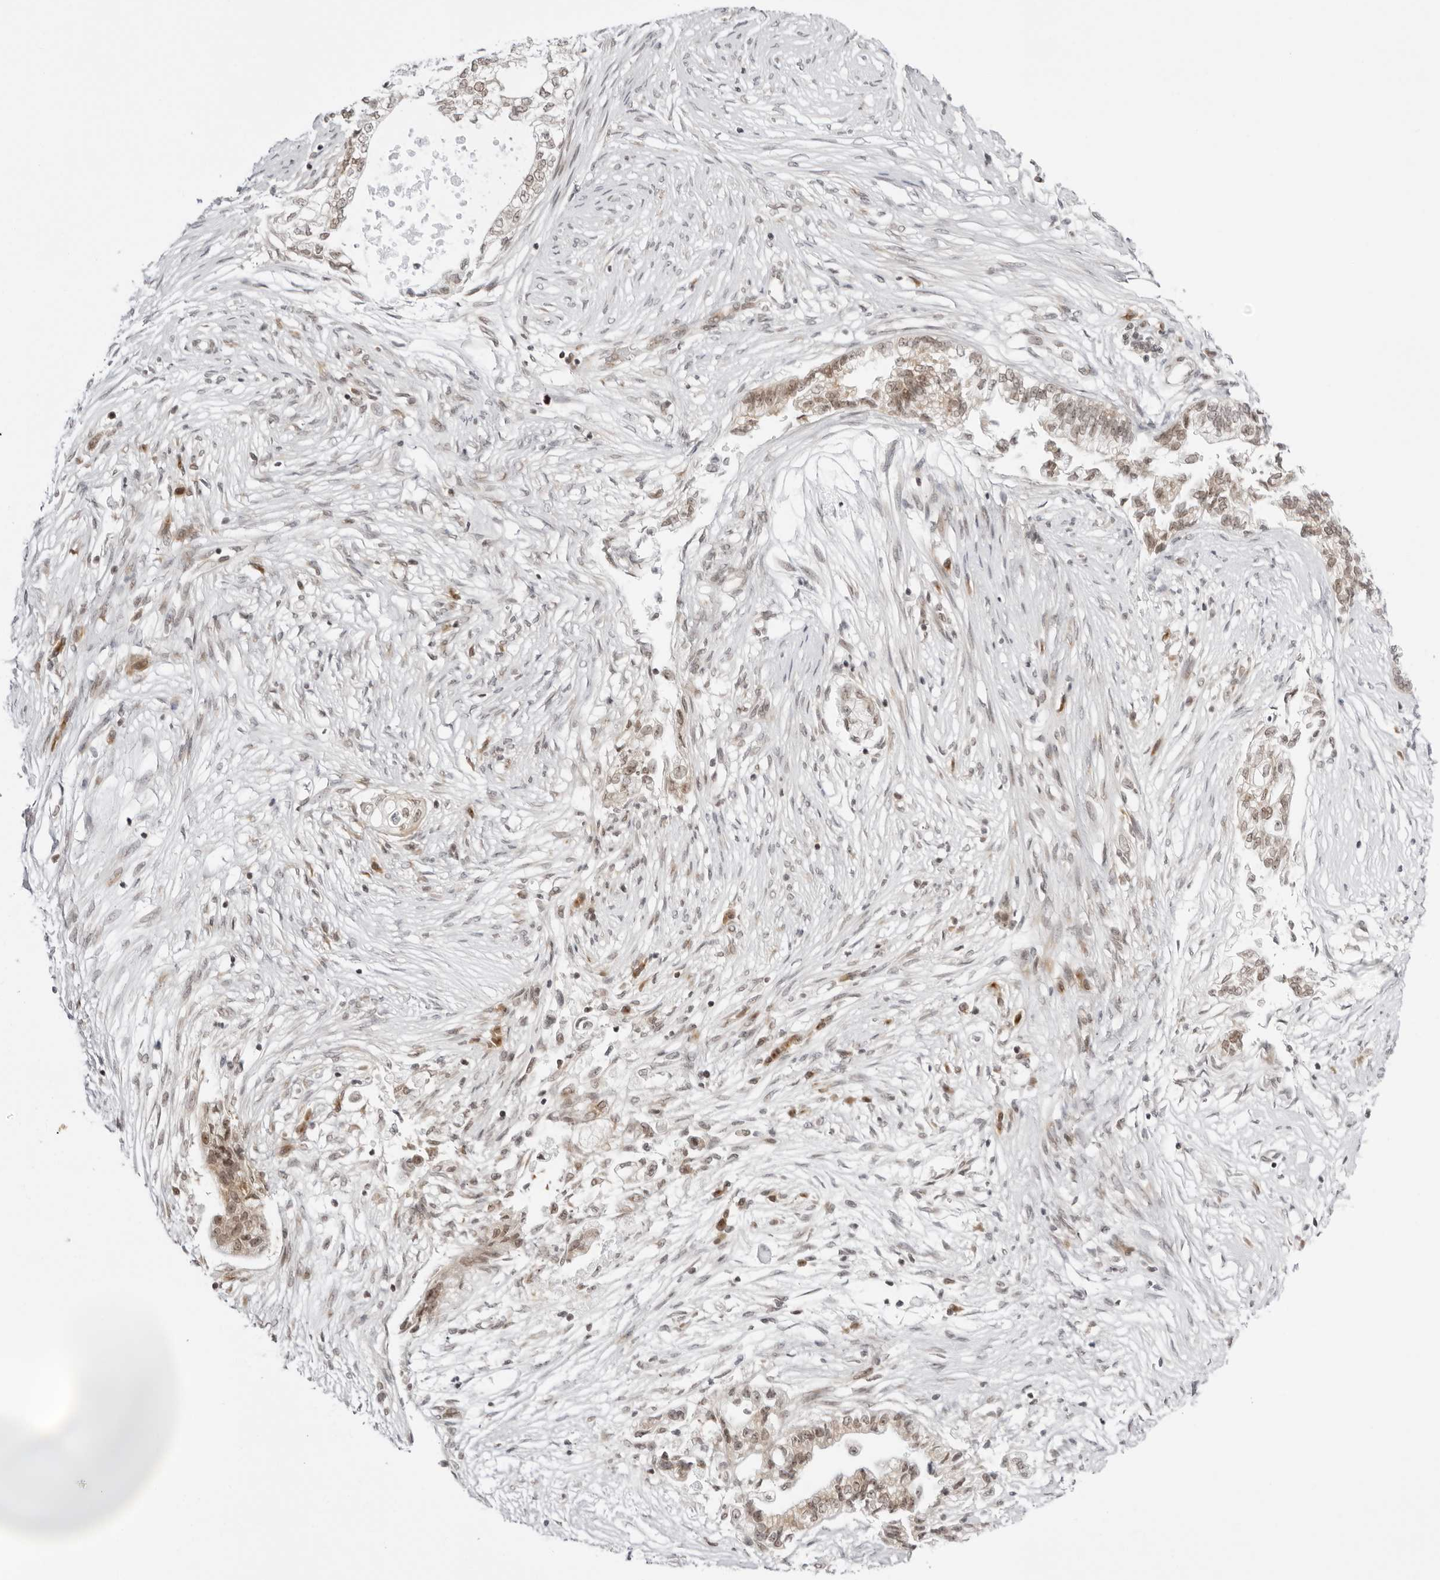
{"staining": {"intensity": "moderate", "quantity": "25%-75%", "location": "cytoplasmic/membranous,nuclear"}, "tissue": "pancreatic cancer", "cell_type": "Tumor cells", "image_type": "cancer", "snomed": [{"axis": "morphology", "description": "Adenocarcinoma, NOS"}, {"axis": "topography", "description": "Pancreas"}], "caption": "Immunohistochemical staining of pancreatic cancer (adenocarcinoma) shows moderate cytoplasmic/membranous and nuclear protein positivity in approximately 25%-75% of tumor cells. The protein is stained brown, and the nuclei are stained in blue (DAB IHC with brightfield microscopy, high magnification).", "gene": "PPP2R5C", "patient": {"sex": "male", "age": 72}}